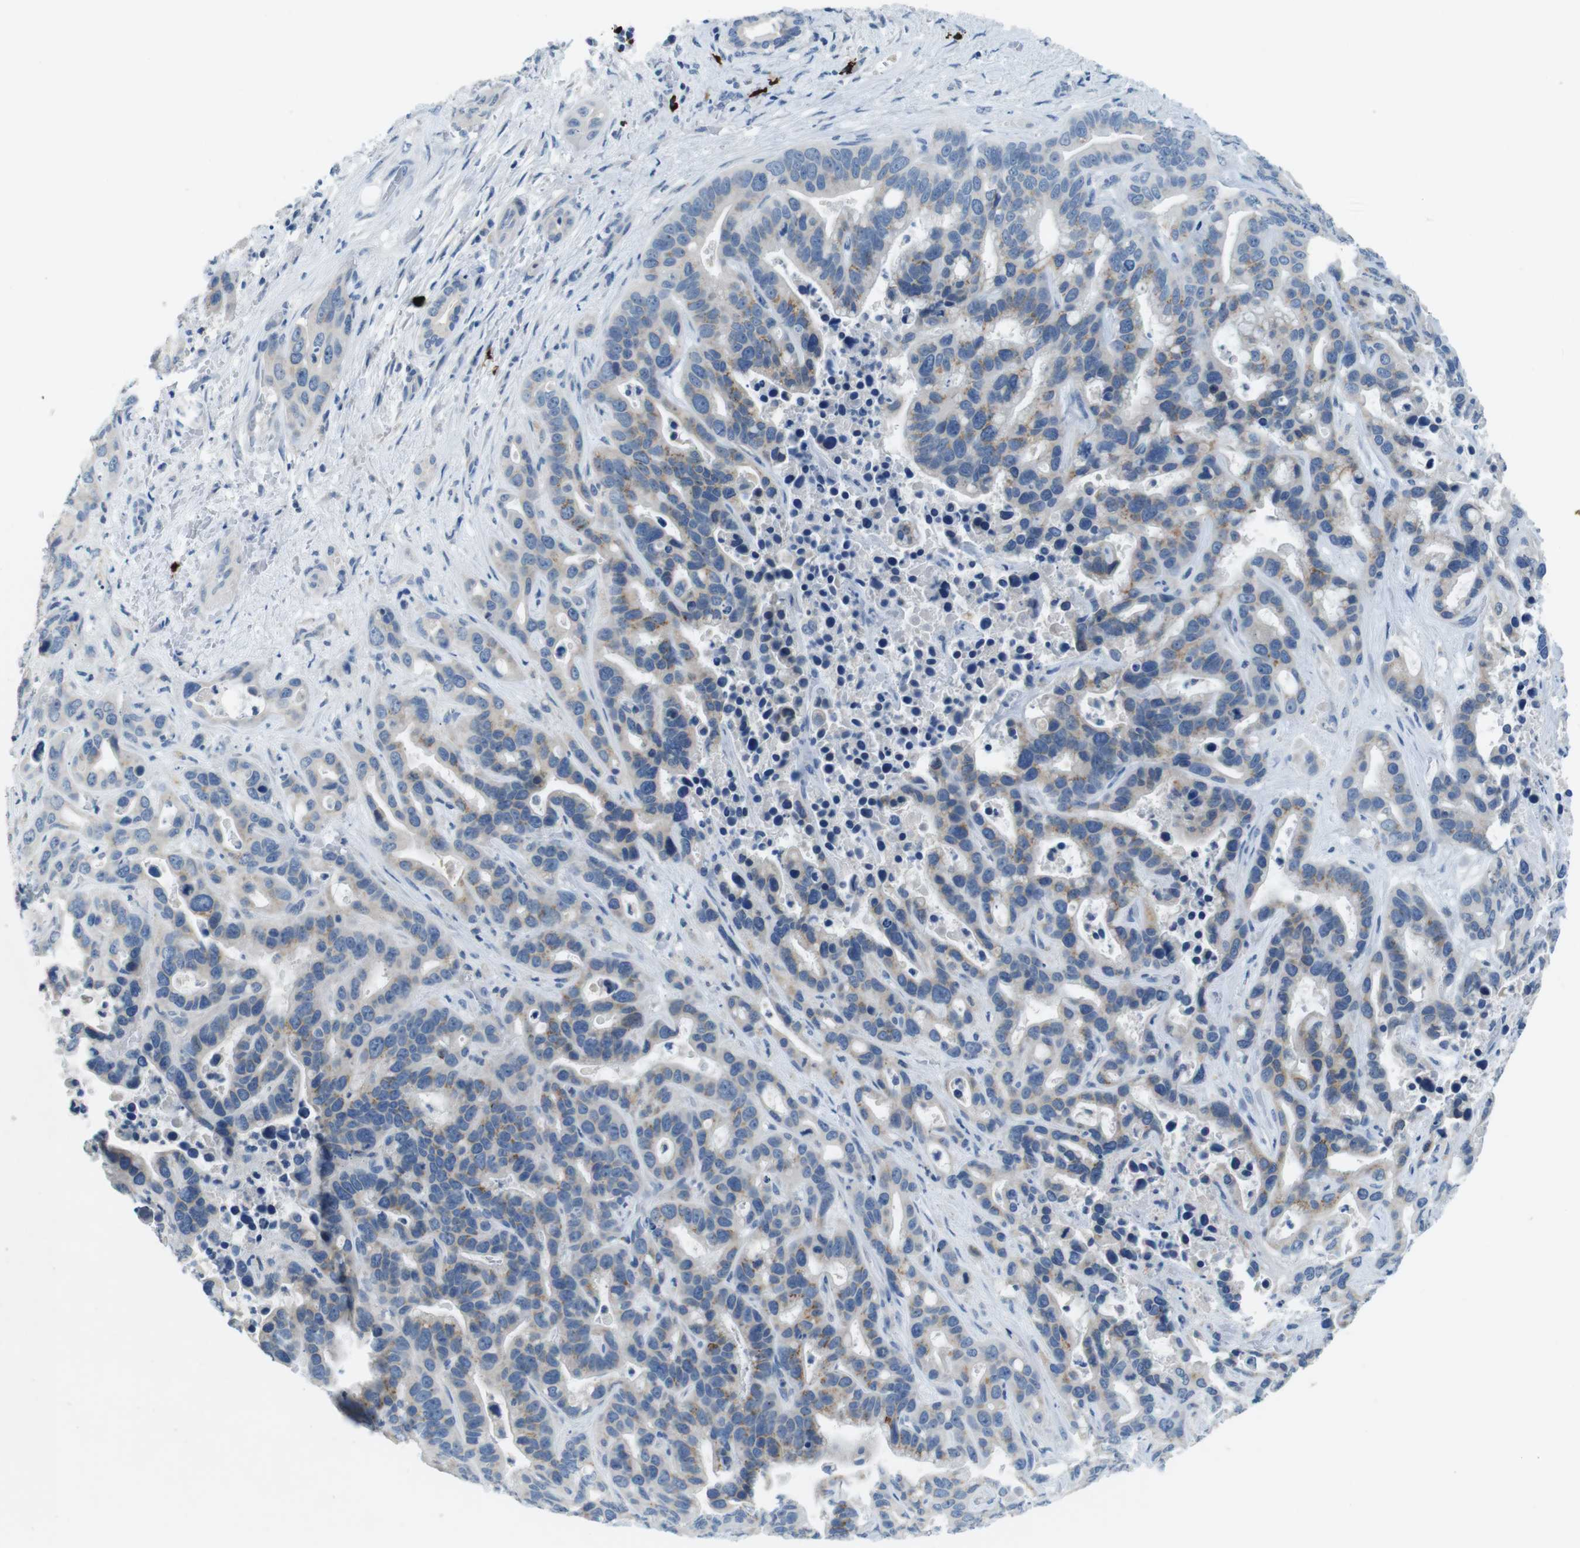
{"staining": {"intensity": "weak", "quantity": "25%-75%", "location": "cytoplasmic/membranous"}, "tissue": "liver cancer", "cell_type": "Tumor cells", "image_type": "cancer", "snomed": [{"axis": "morphology", "description": "Cholangiocarcinoma"}, {"axis": "topography", "description": "Liver"}], "caption": "The micrograph demonstrates a brown stain indicating the presence of a protein in the cytoplasmic/membranous of tumor cells in liver cancer. (Brightfield microscopy of DAB IHC at high magnification).", "gene": "SLC35A3", "patient": {"sex": "female", "age": 65}}